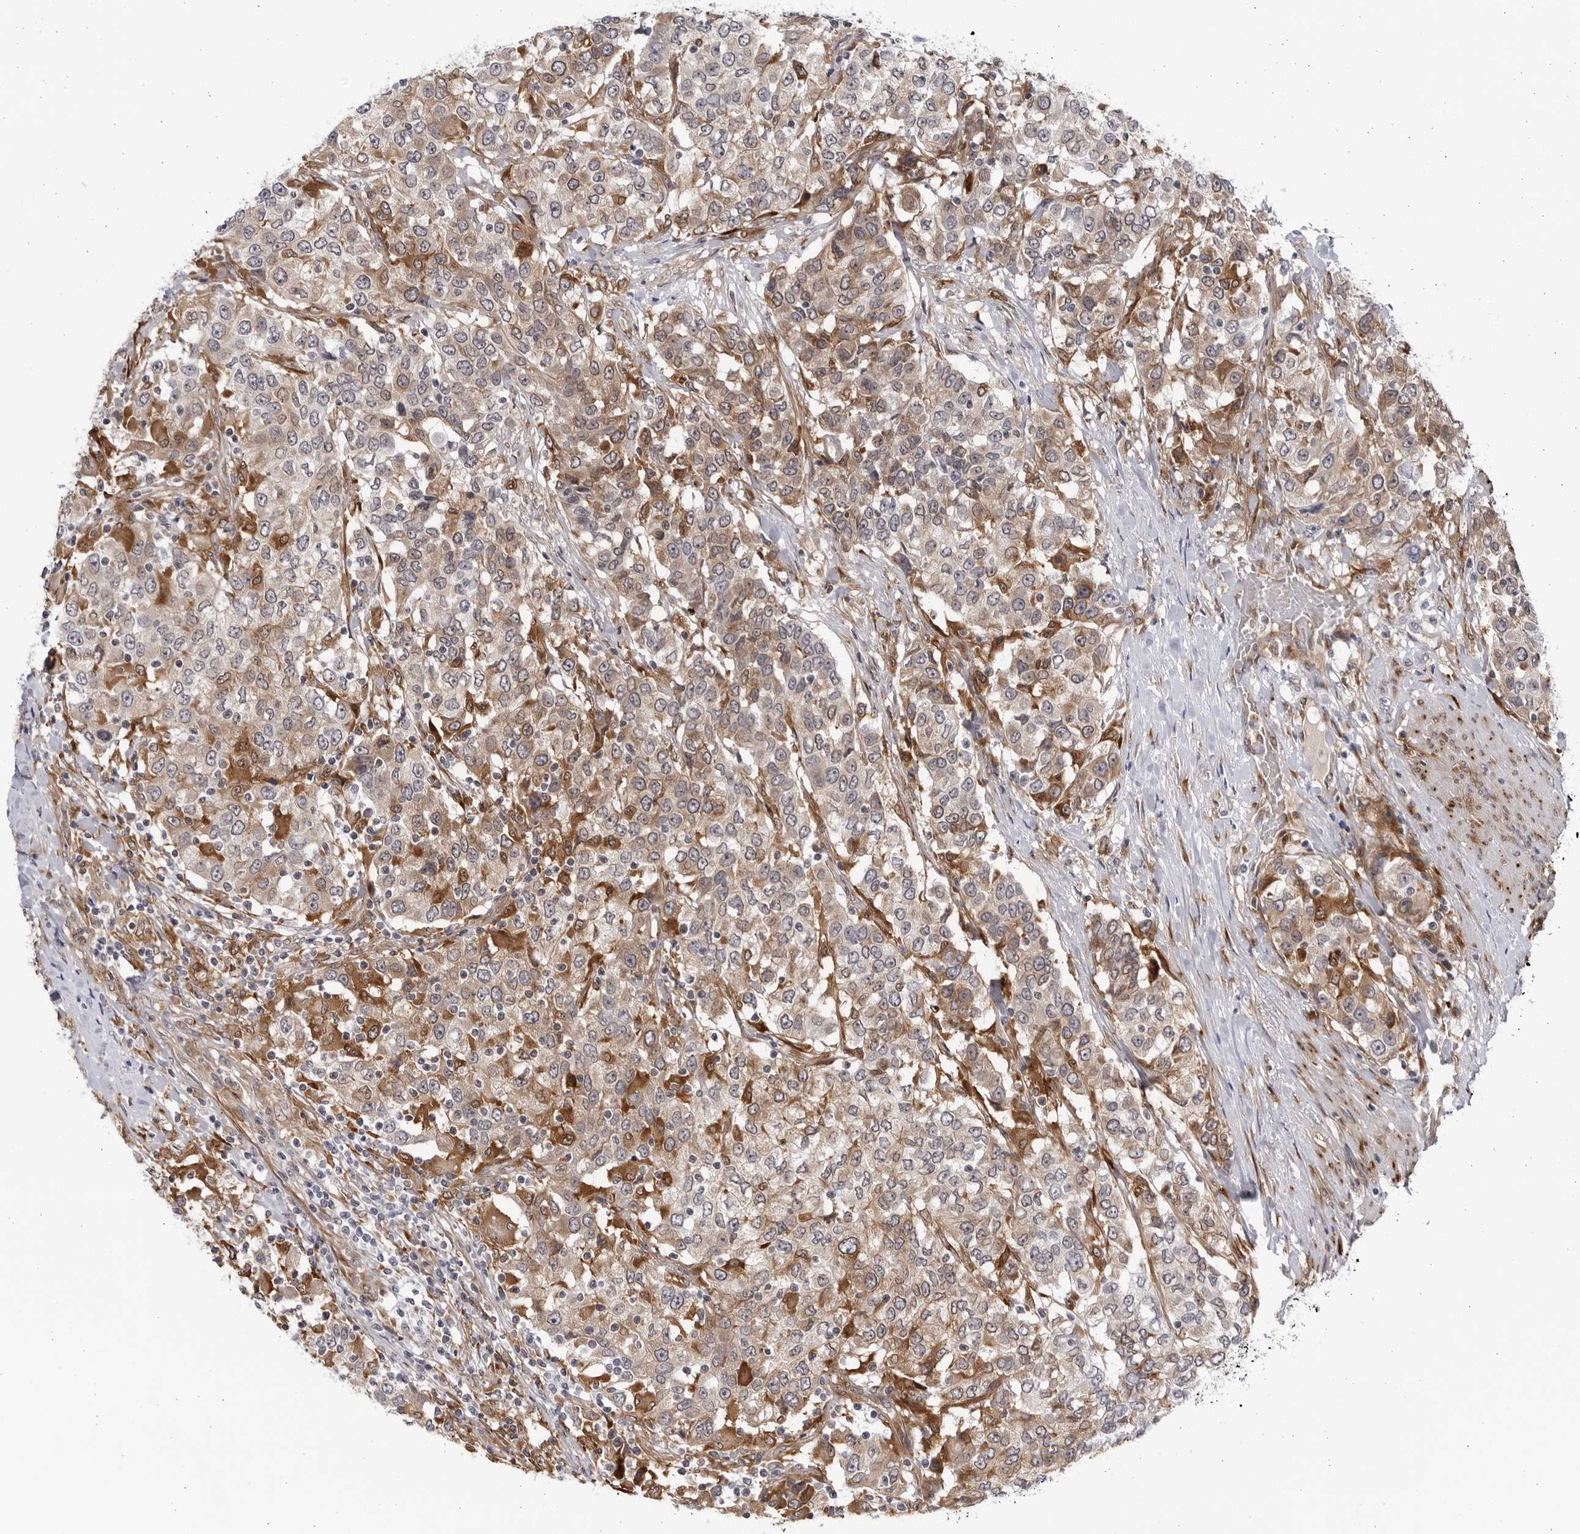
{"staining": {"intensity": "moderate", "quantity": ">75%", "location": "cytoplasmic/membranous"}, "tissue": "urothelial cancer", "cell_type": "Tumor cells", "image_type": "cancer", "snomed": [{"axis": "morphology", "description": "Urothelial carcinoma, High grade"}, {"axis": "topography", "description": "Urinary bladder"}], "caption": "High-power microscopy captured an IHC micrograph of urothelial cancer, revealing moderate cytoplasmic/membranous positivity in approximately >75% of tumor cells.", "gene": "BMP2K", "patient": {"sex": "female", "age": 80}}